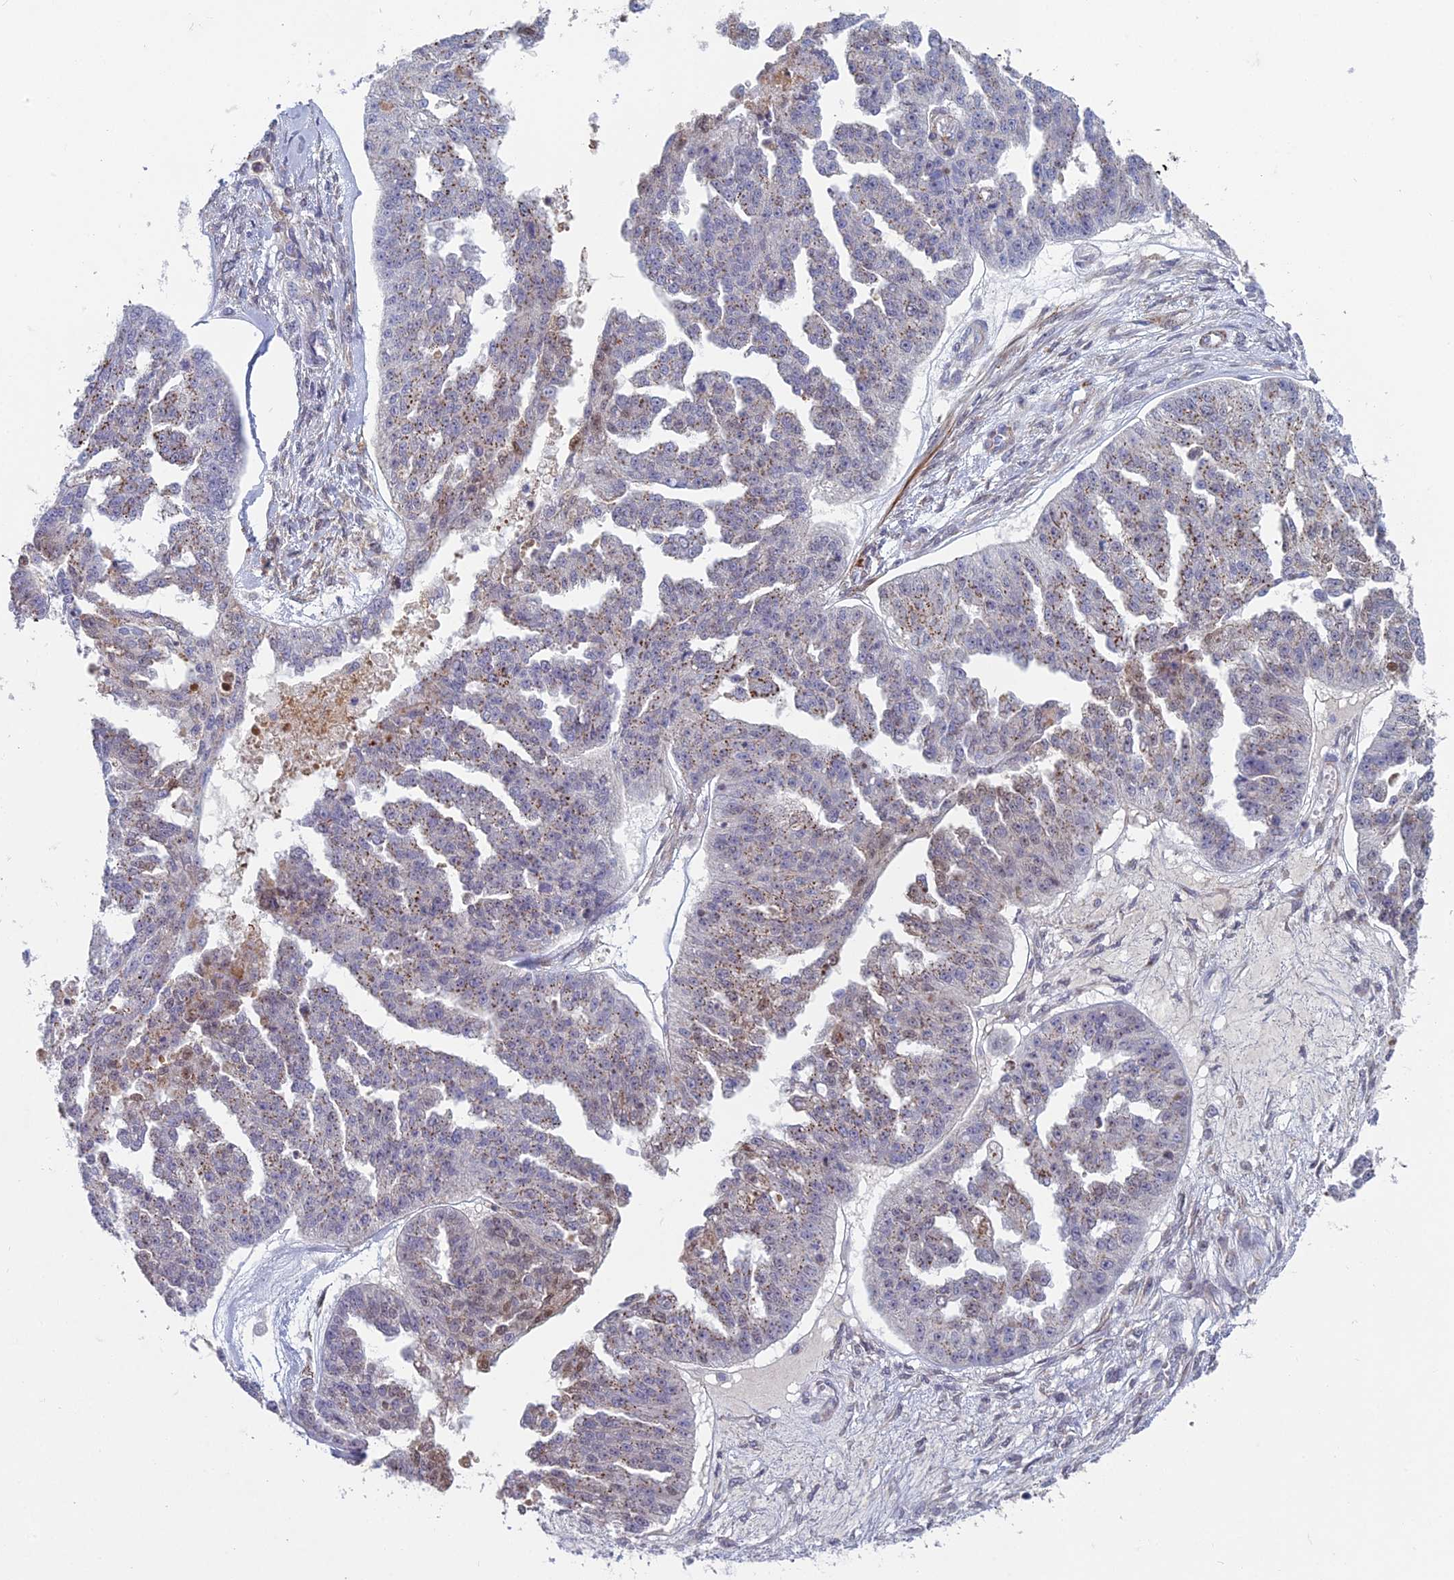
{"staining": {"intensity": "moderate", "quantity": "<25%", "location": "cytoplasmic/membranous"}, "tissue": "ovarian cancer", "cell_type": "Tumor cells", "image_type": "cancer", "snomed": [{"axis": "morphology", "description": "Cystadenocarcinoma, serous, NOS"}, {"axis": "topography", "description": "Ovary"}], "caption": "Approximately <25% of tumor cells in human ovarian cancer display moderate cytoplasmic/membranous protein positivity as visualized by brown immunohistochemical staining.", "gene": "ZNF626", "patient": {"sex": "female", "age": 58}}